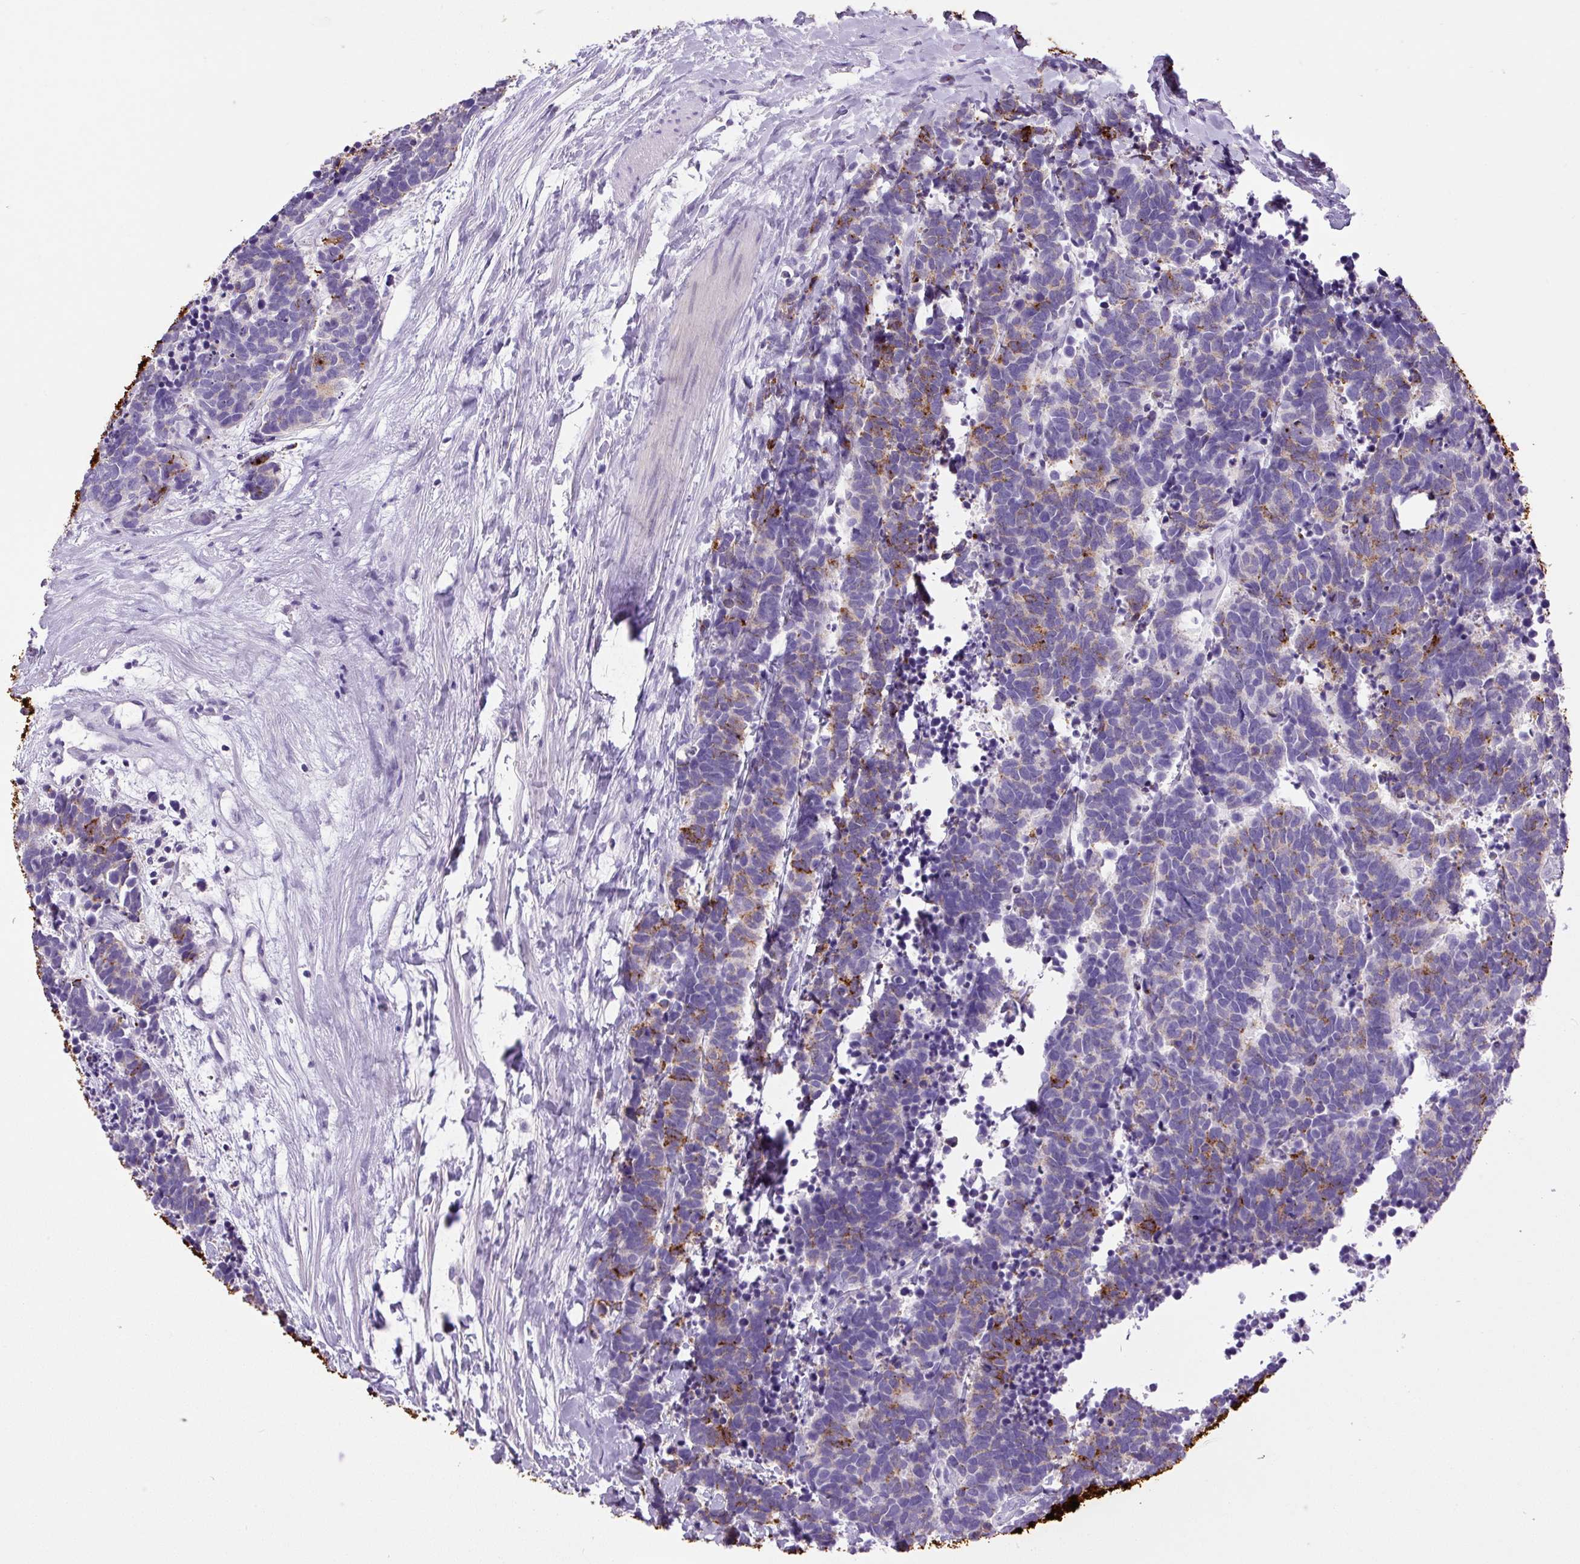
{"staining": {"intensity": "strong", "quantity": "<25%", "location": "cytoplasmic/membranous"}, "tissue": "carcinoid", "cell_type": "Tumor cells", "image_type": "cancer", "snomed": [{"axis": "morphology", "description": "Carcinoma, NOS"}, {"axis": "morphology", "description": "Carcinoid, malignant, NOS"}, {"axis": "topography", "description": "Prostate"}], "caption": "An image of carcinoid stained for a protein demonstrates strong cytoplasmic/membranous brown staining in tumor cells.", "gene": "CHGA", "patient": {"sex": "male", "age": 57}}